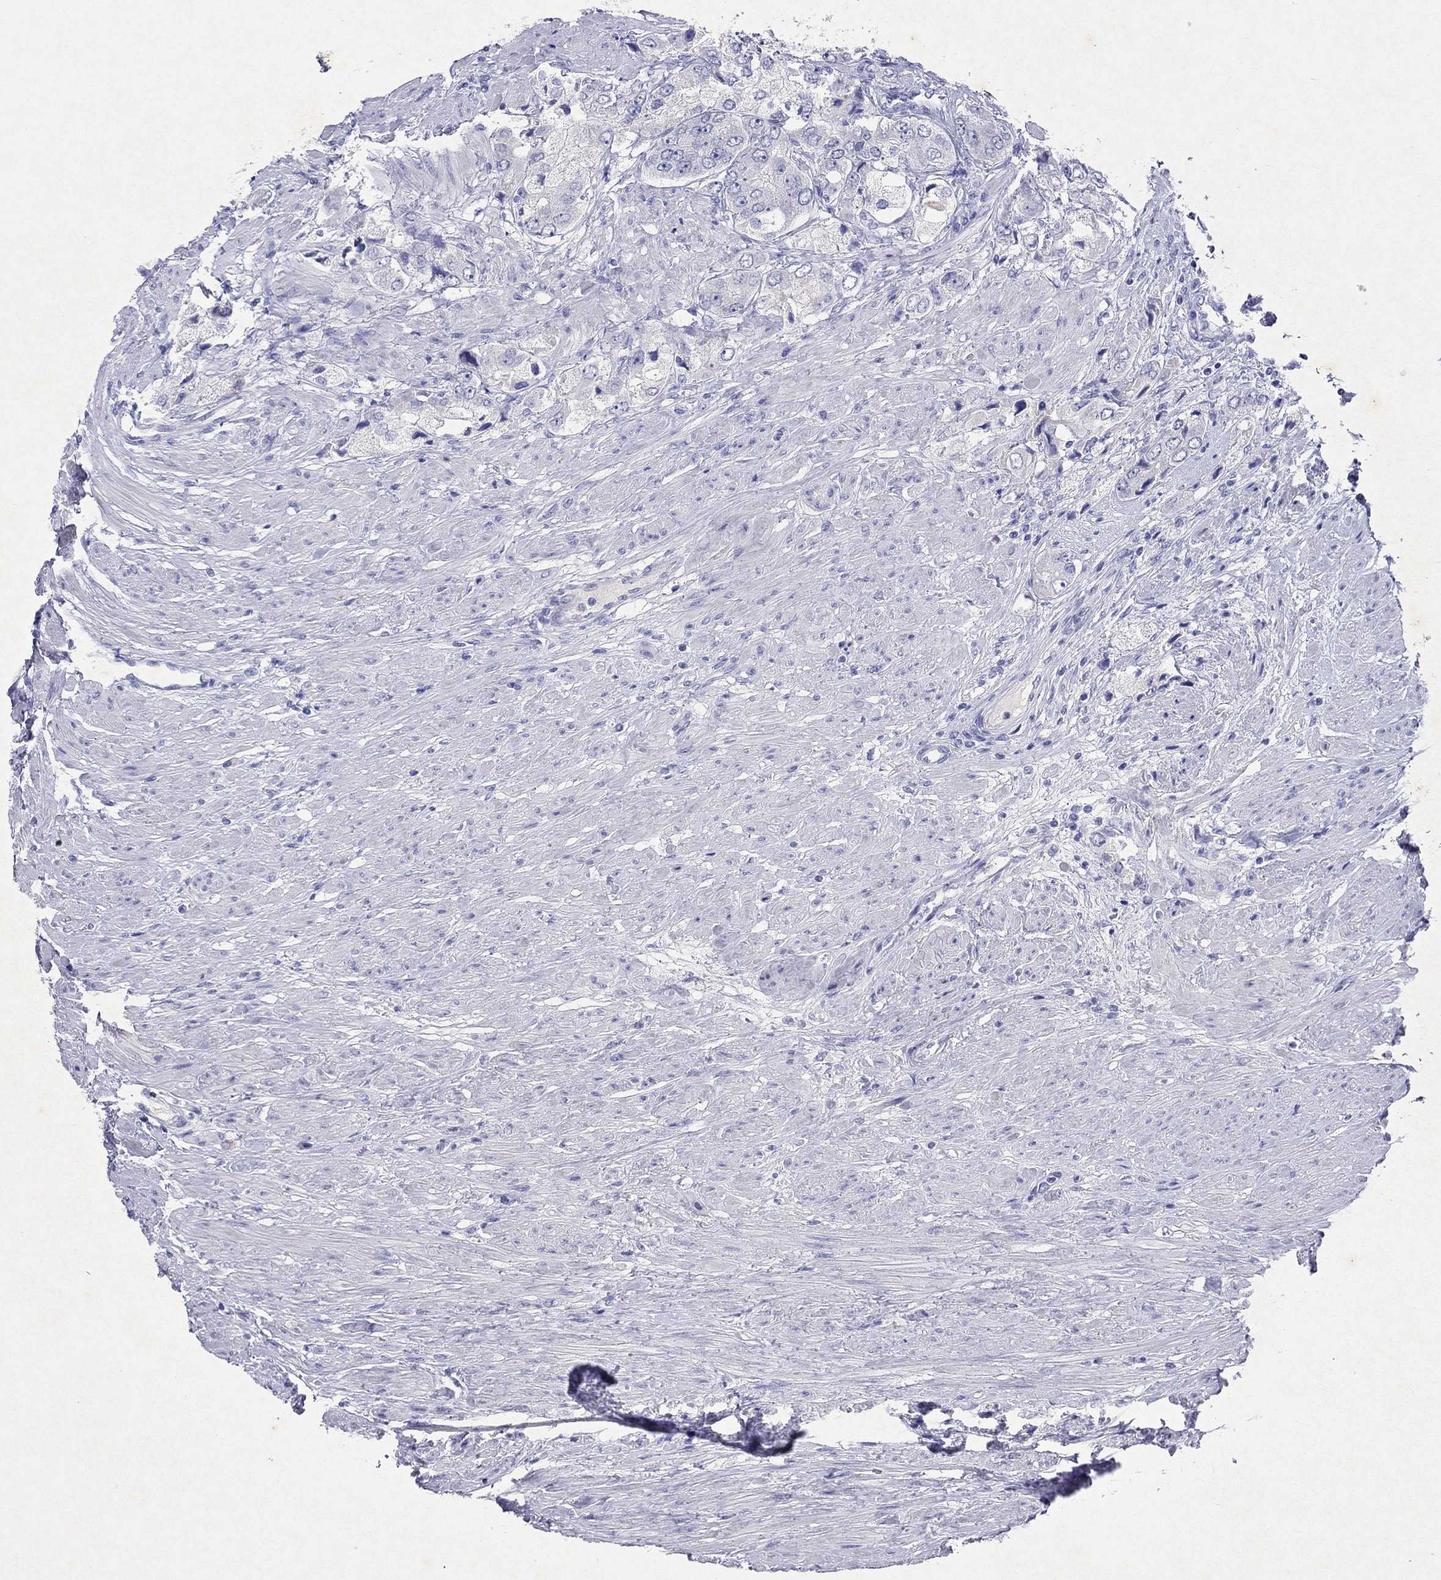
{"staining": {"intensity": "negative", "quantity": "none", "location": "none"}, "tissue": "prostate cancer", "cell_type": "Tumor cells", "image_type": "cancer", "snomed": [{"axis": "morphology", "description": "Adenocarcinoma, Low grade"}, {"axis": "topography", "description": "Prostate"}], "caption": "Immunohistochemistry image of neoplastic tissue: human adenocarcinoma (low-grade) (prostate) stained with DAB (3,3'-diaminobenzidine) displays no significant protein staining in tumor cells.", "gene": "ARMC12", "patient": {"sex": "male", "age": 69}}